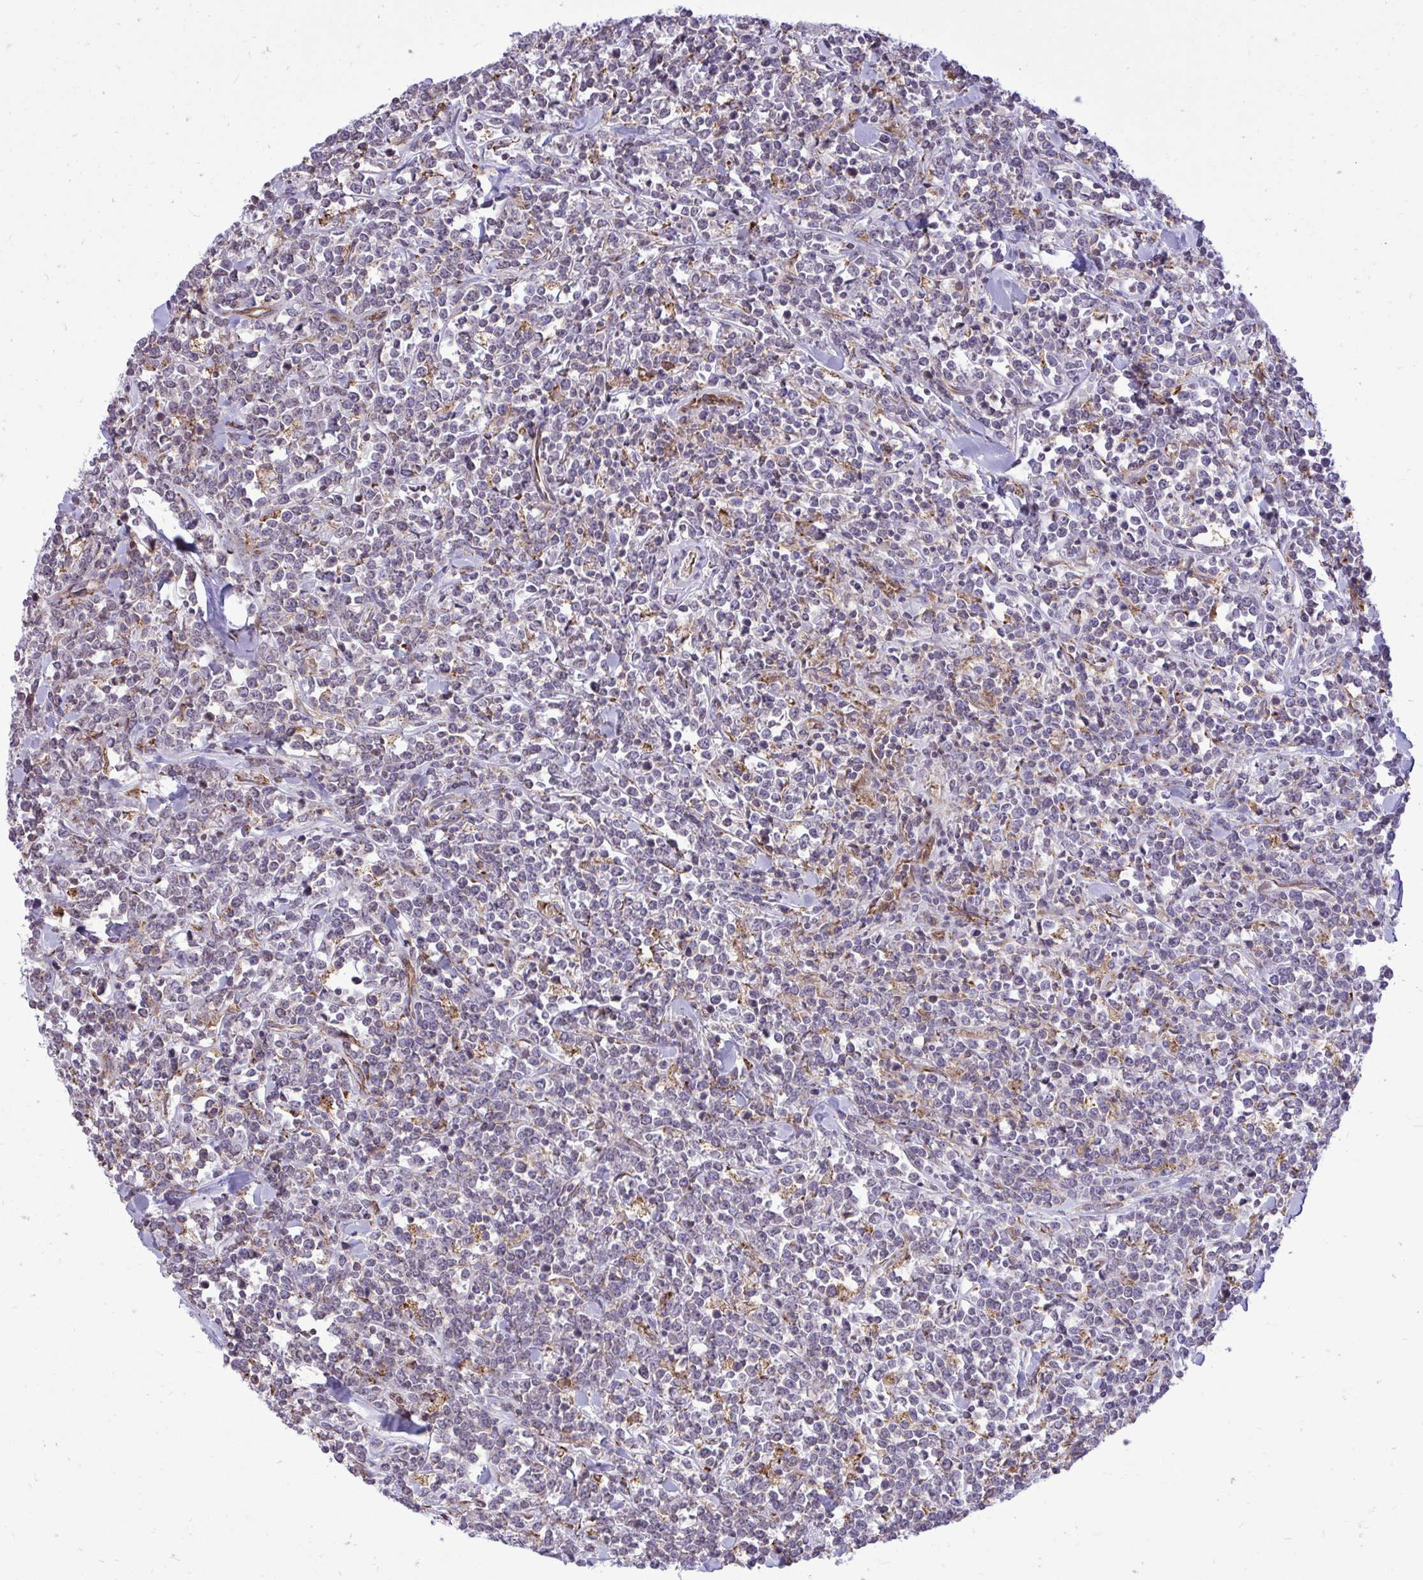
{"staining": {"intensity": "negative", "quantity": "none", "location": "none"}, "tissue": "lymphoma", "cell_type": "Tumor cells", "image_type": "cancer", "snomed": [{"axis": "morphology", "description": "Malignant lymphoma, non-Hodgkin's type, High grade"}, {"axis": "topography", "description": "Small intestine"}, {"axis": "topography", "description": "Colon"}], "caption": "A high-resolution photomicrograph shows immunohistochemistry staining of lymphoma, which demonstrates no significant staining in tumor cells.", "gene": "METTL9", "patient": {"sex": "male", "age": 8}}